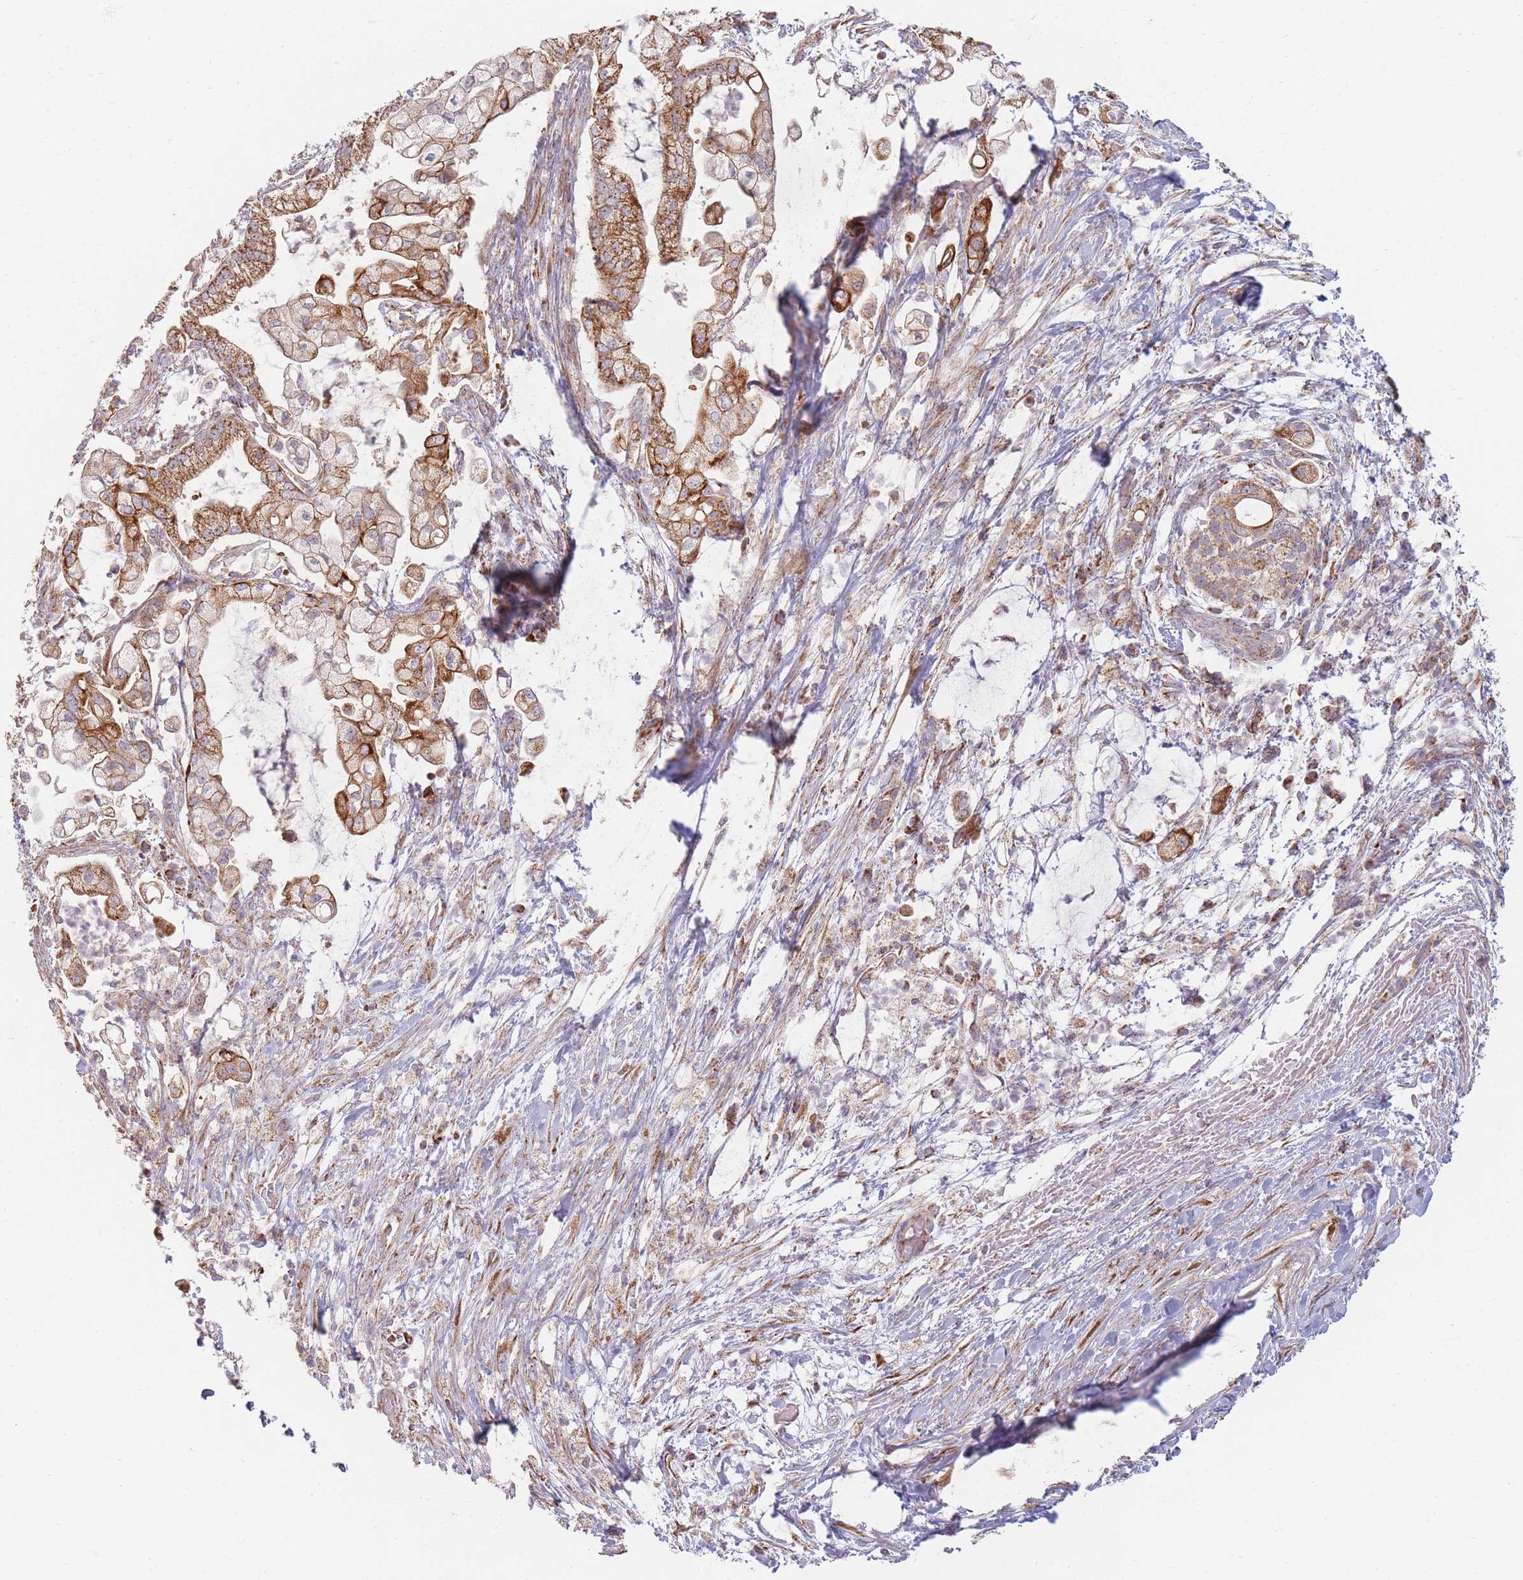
{"staining": {"intensity": "moderate", "quantity": ">75%", "location": "cytoplasmic/membranous"}, "tissue": "pancreatic cancer", "cell_type": "Tumor cells", "image_type": "cancer", "snomed": [{"axis": "morphology", "description": "Adenocarcinoma, NOS"}, {"axis": "topography", "description": "Pancreas"}], "caption": "Pancreatic cancer (adenocarcinoma) tissue exhibits moderate cytoplasmic/membranous positivity in approximately >75% of tumor cells", "gene": "ESRP2", "patient": {"sex": "female", "age": 69}}